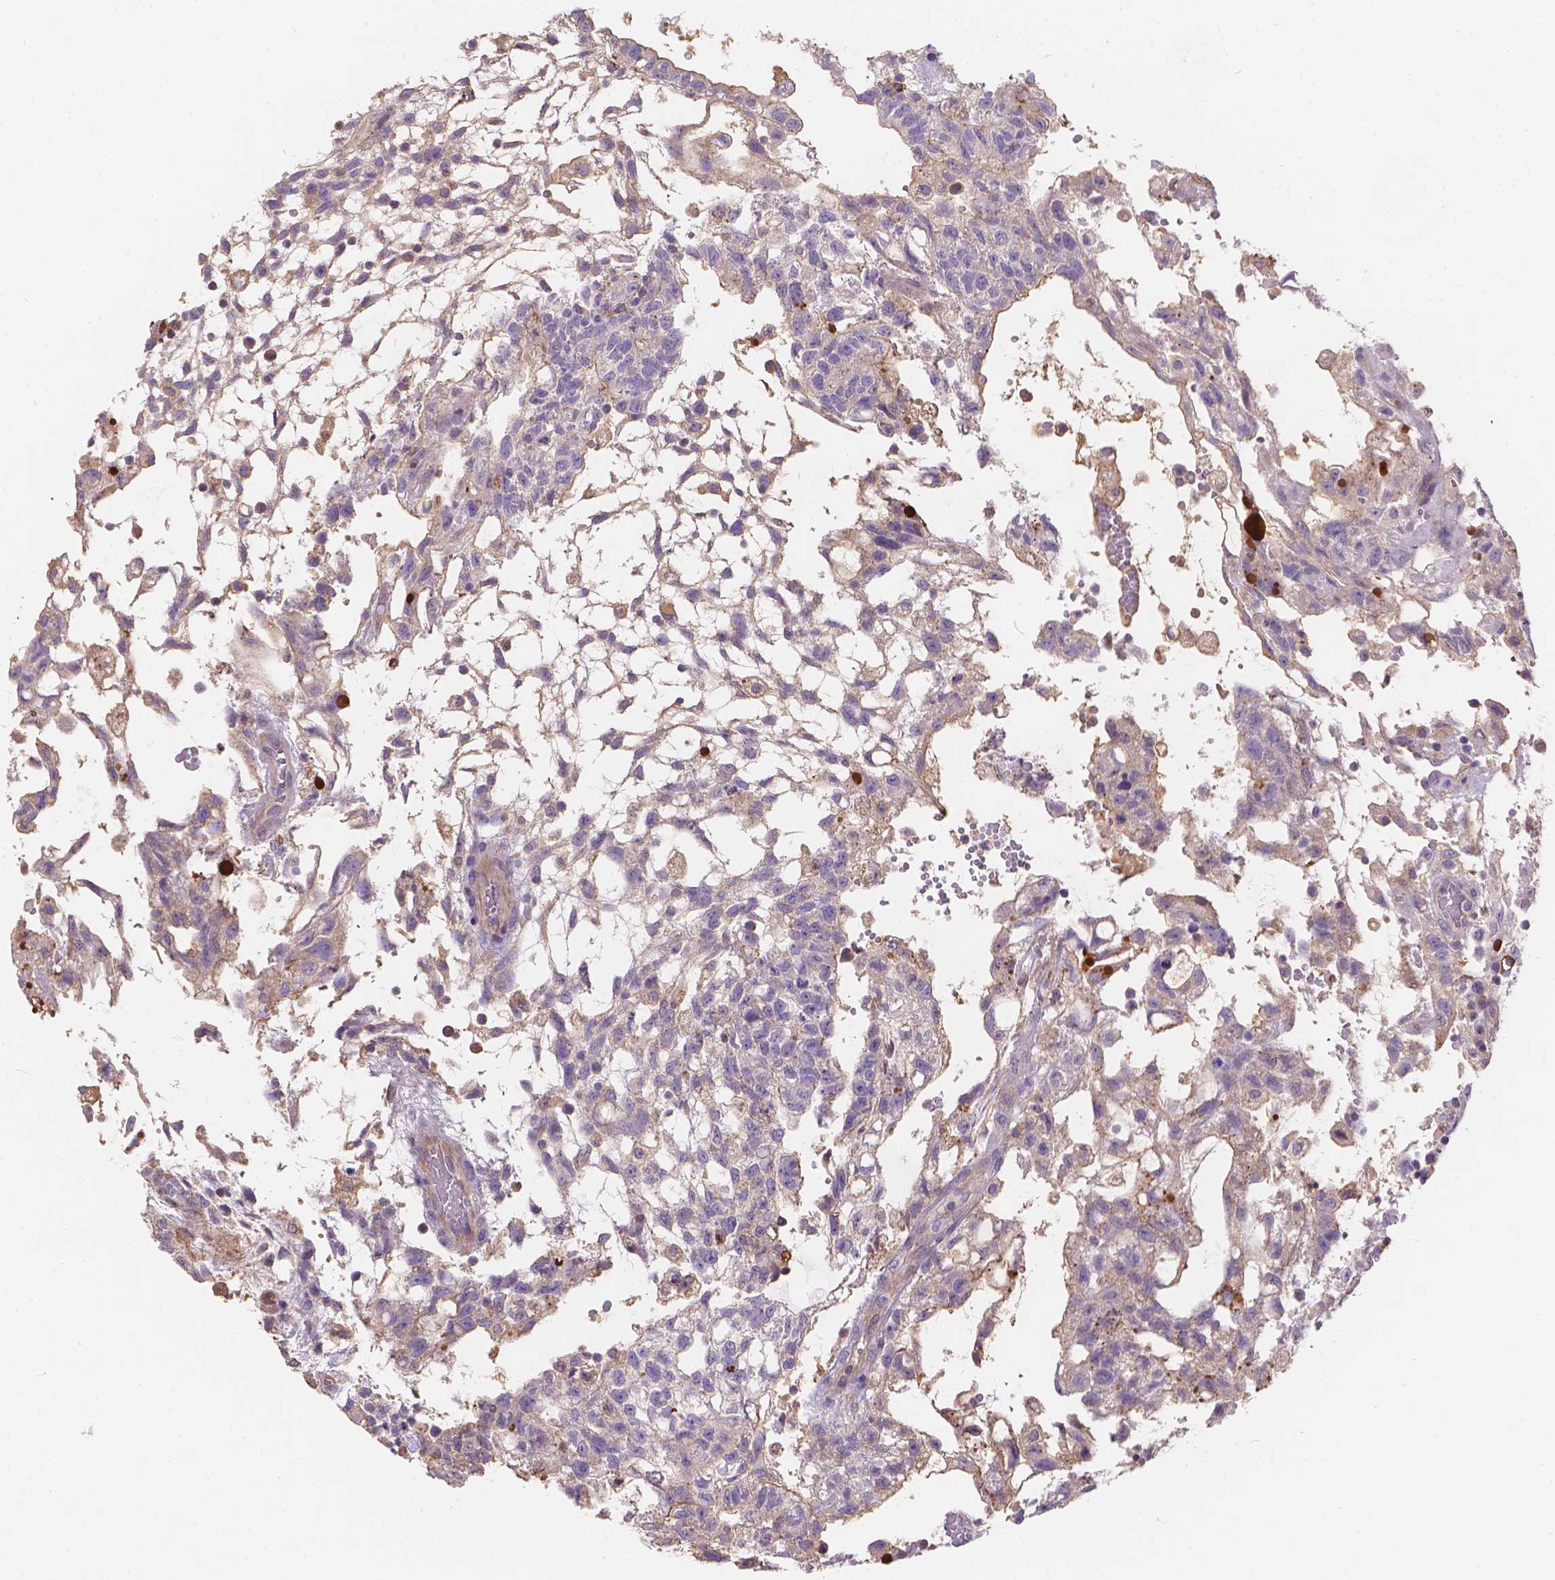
{"staining": {"intensity": "weak", "quantity": "25%-75%", "location": "cytoplasmic/membranous"}, "tissue": "testis cancer", "cell_type": "Tumor cells", "image_type": "cancer", "snomed": [{"axis": "morphology", "description": "Carcinoma, Embryonal, NOS"}, {"axis": "topography", "description": "Testis"}], "caption": "Immunohistochemical staining of testis embryonal carcinoma exhibits low levels of weak cytoplasmic/membranous protein expression in approximately 25%-75% of tumor cells.", "gene": "CDK10", "patient": {"sex": "male", "age": 32}}